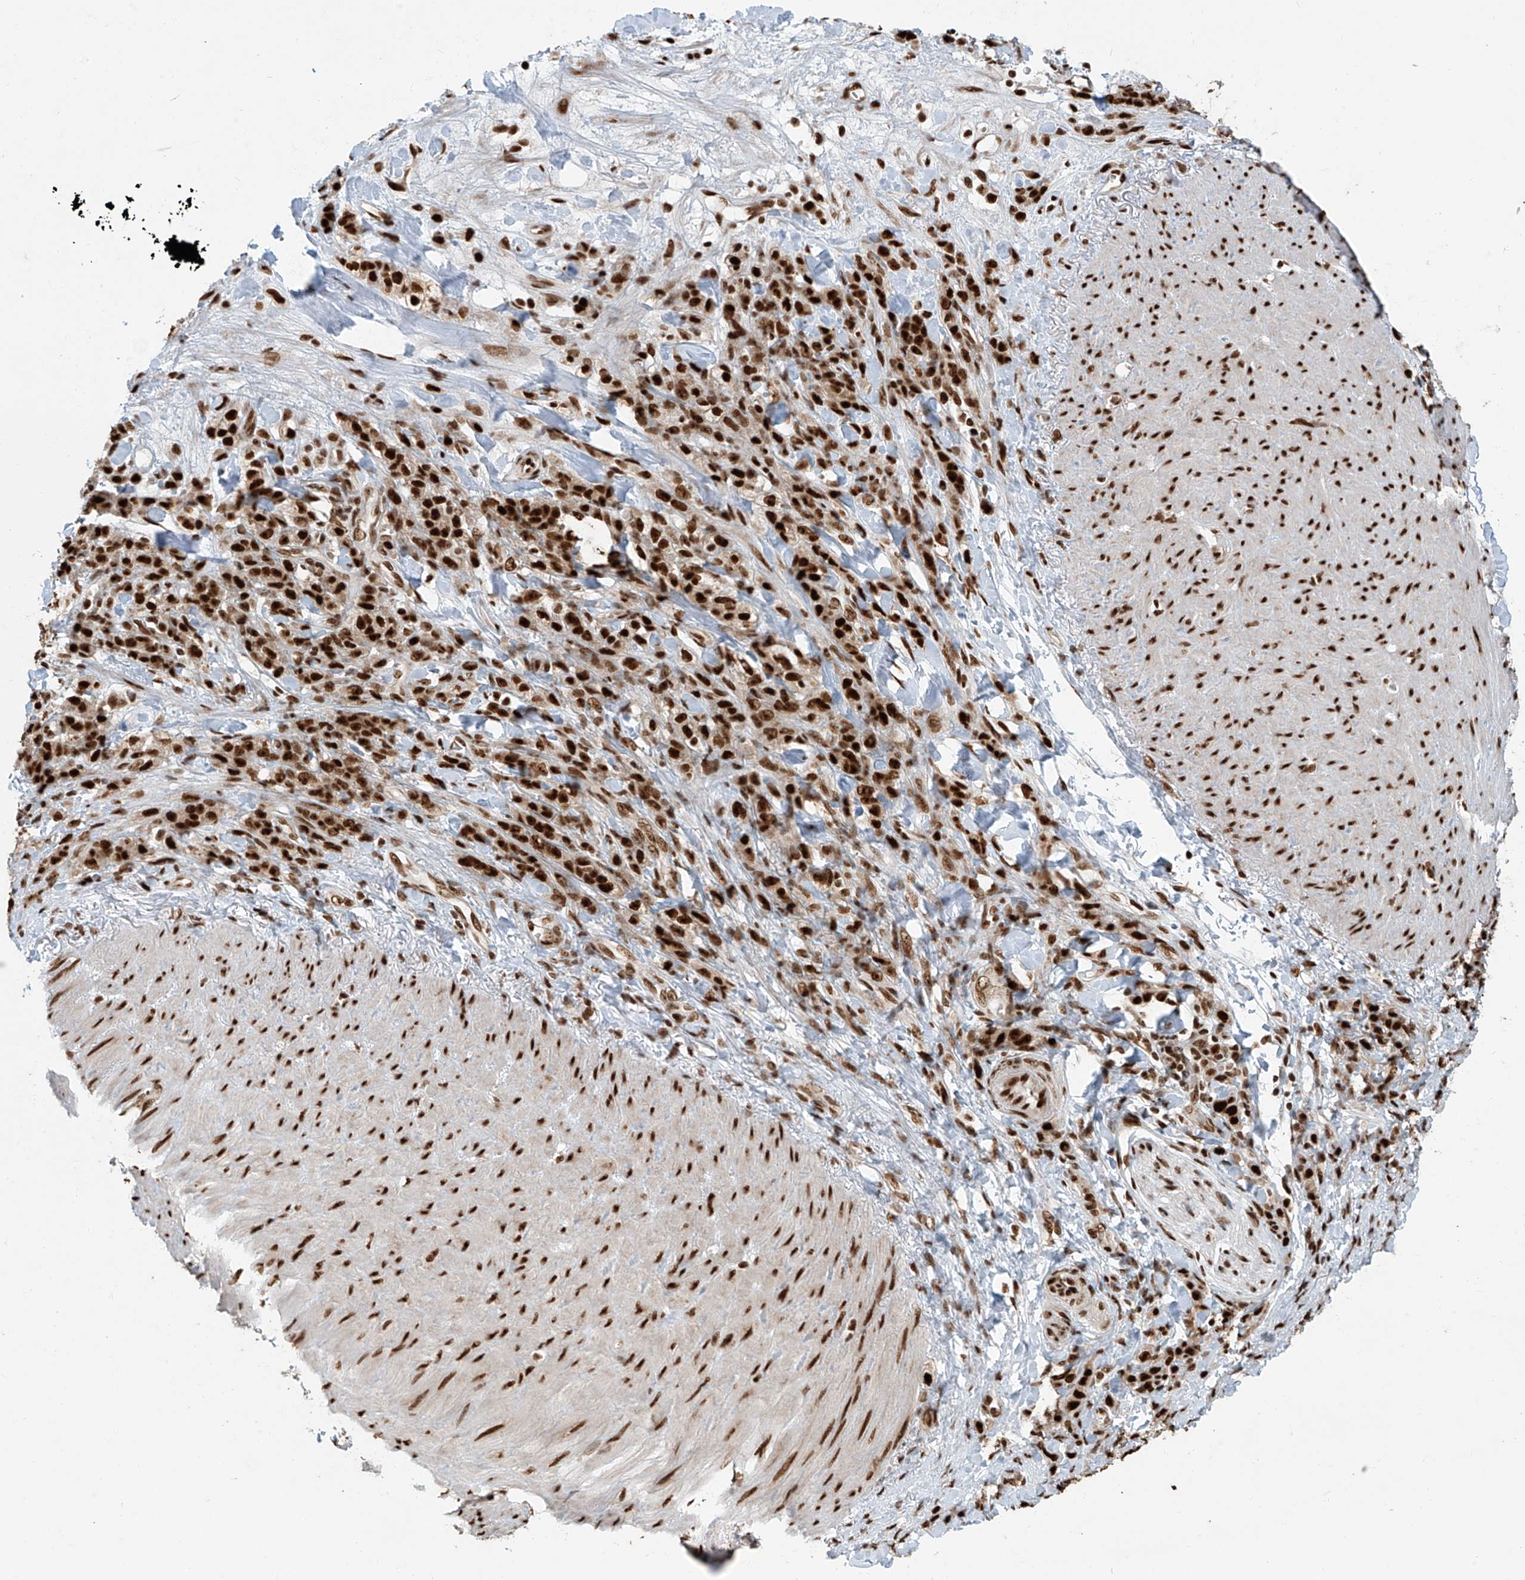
{"staining": {"intensity": "strong", "quantity": ">75%", "location": "nuclear"}, "tissue": "stomach cancer", "cell_type": "Tumor cells", "image_type": "cancer", "snomed": [{"axis": "morphology", "description": "Normal tissue, NOS"}, {"axis": "morphology", "description": "Adenocarcinoma, NOS"}, {"axis": "topography", "description": "Stomach"}], "caption": "Protein staining of stomach cancer tissue demonstrates strong nuclear staining in approximately >75% of tumor cells.", "gene": "FAM193B", "patient": {"sex": "male", "age": 82}}